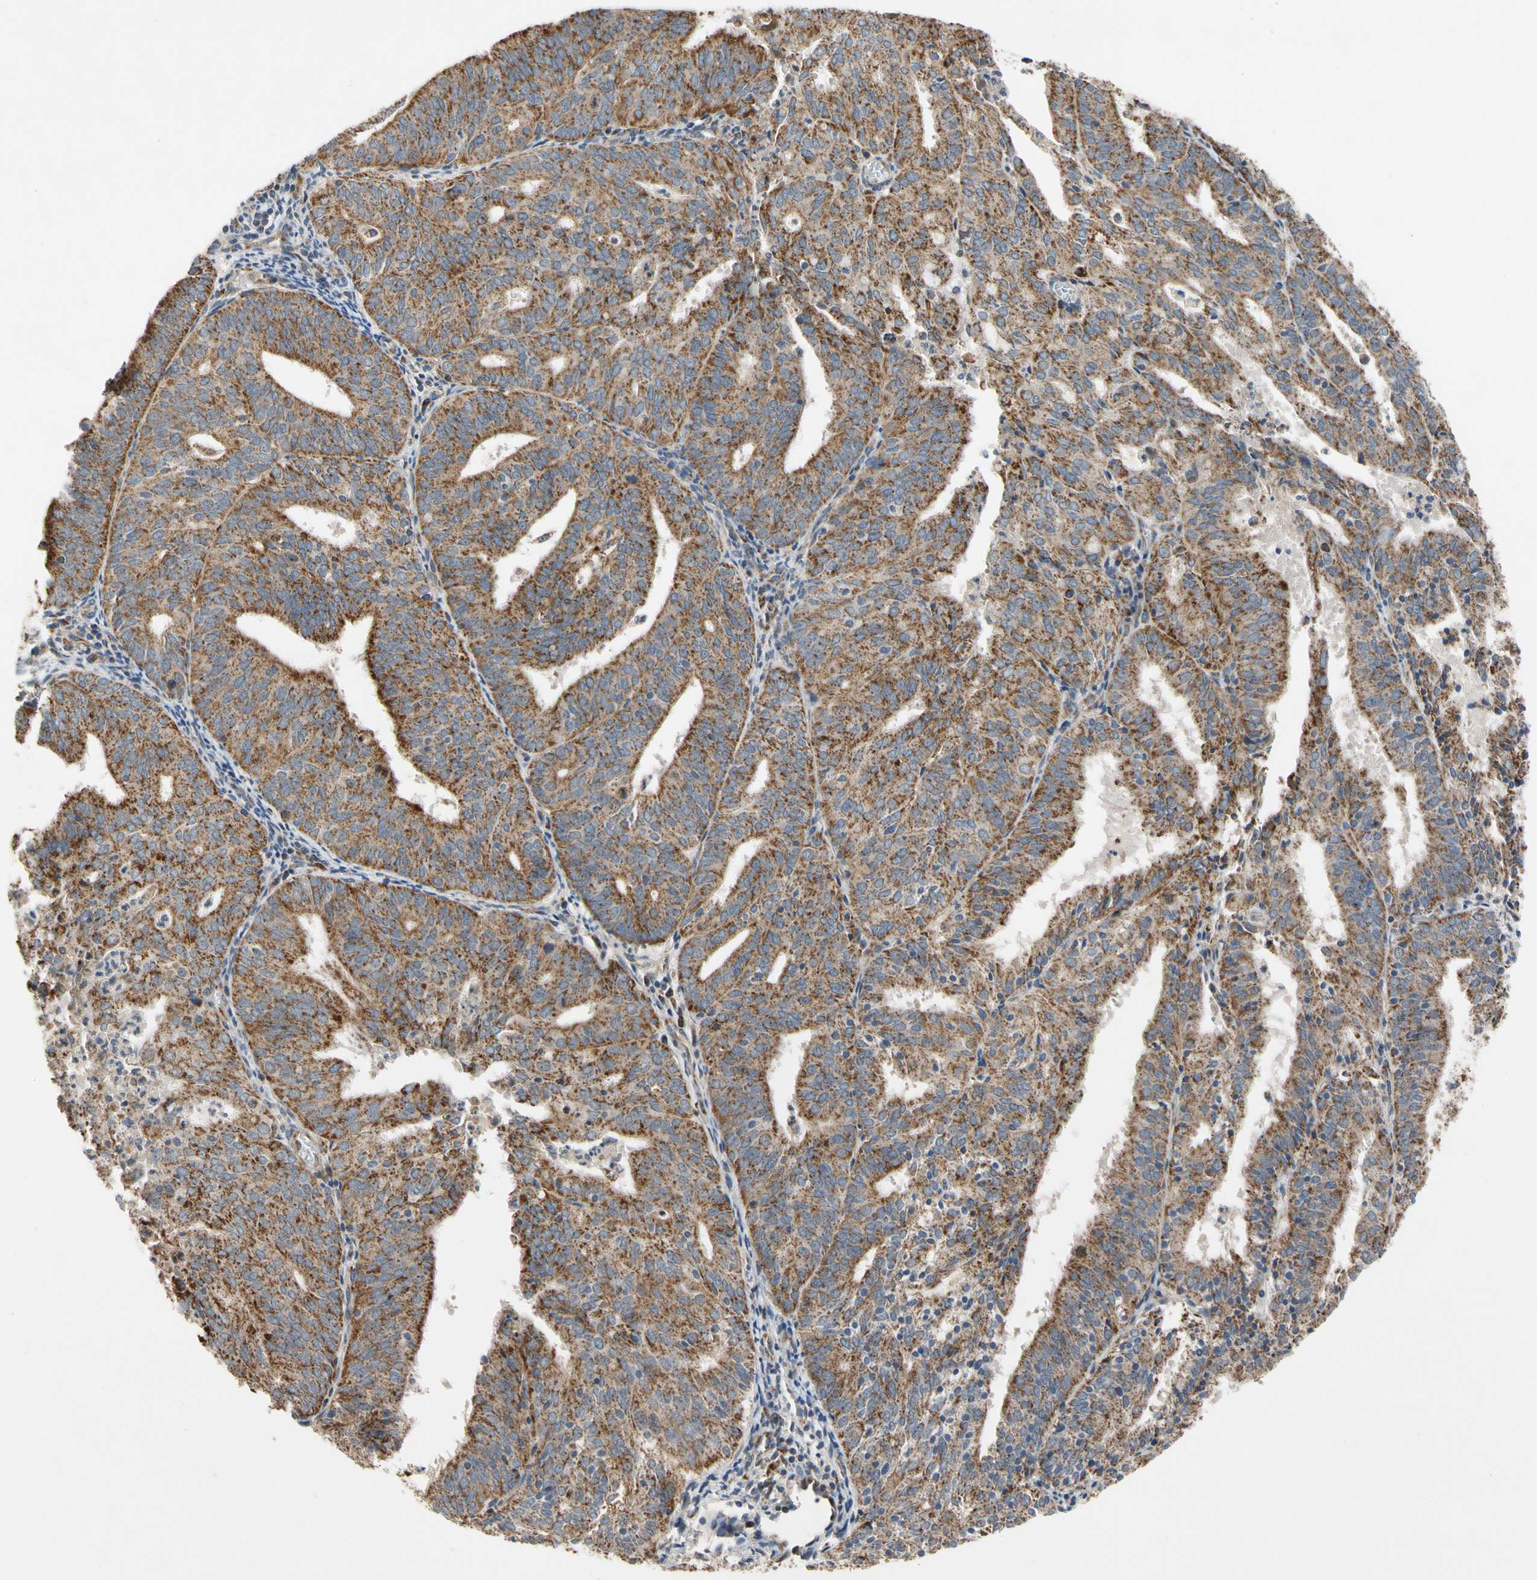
{"staining": {"intensity": "strong", "quantity": ">75%", "location": "cytoplasmic/membranous"}, "tissue": "endometrial cancer", "cell_type": "Tumor cells", "image_type": "cancer", "snomed": [{"axis": "morphology", "description": "Adenocarcinoma, NOS"}, {"axis": "topography", "description": "Uterus"}], "caption": "Human endometrial cancer (adenocarcinoma) stained with a protein marker shows strong staining in tumor cells.", "gene": "GPD2", "patient": {"sex": "female", "age": 60}}